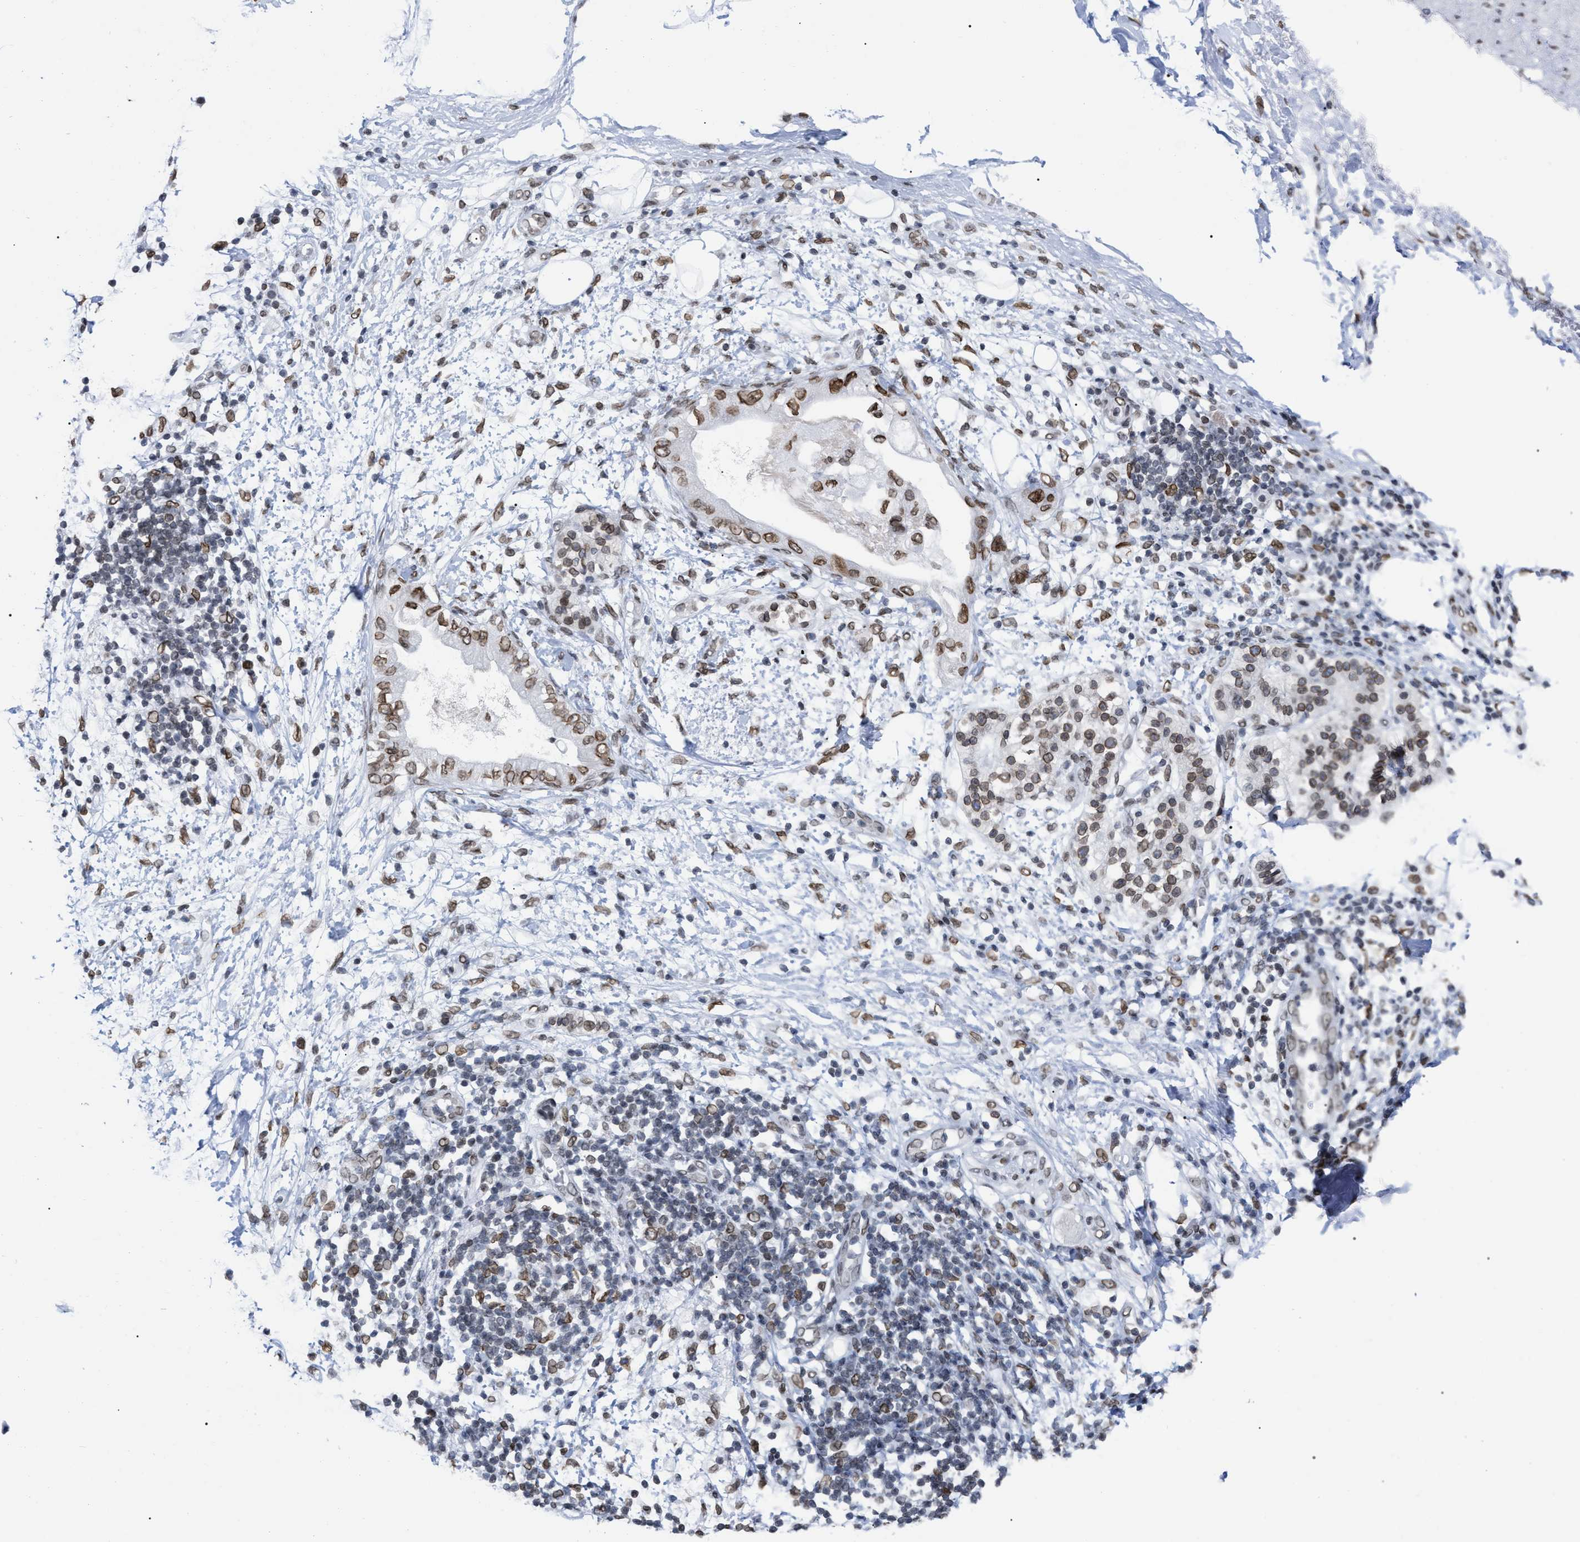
{"staining": {"intensity": "moderate", "quantity": ">75%", "location": "nuclear"}, "tissue": "adipose tissue", "cell_type": "Adipocytes", "image_type": "normal", "snomed": [{"axis": "morphology", "description": "Normal tissue, NOS"}, {"axis": "morphology", "description": "Adenocarcinoma, NOS"}, {"axis": "topography", "description": "Duodenum"}, {"axis": "topography", "description": "Peripheral nerve tissue"}], "caption": "Moderate nuclear staining for a protein is present in about >75% of adipocytes of normal adipose tissue using immunohistochemistry.", "gene": "TPR", "patient": {"sex": "female", "age": 60}}